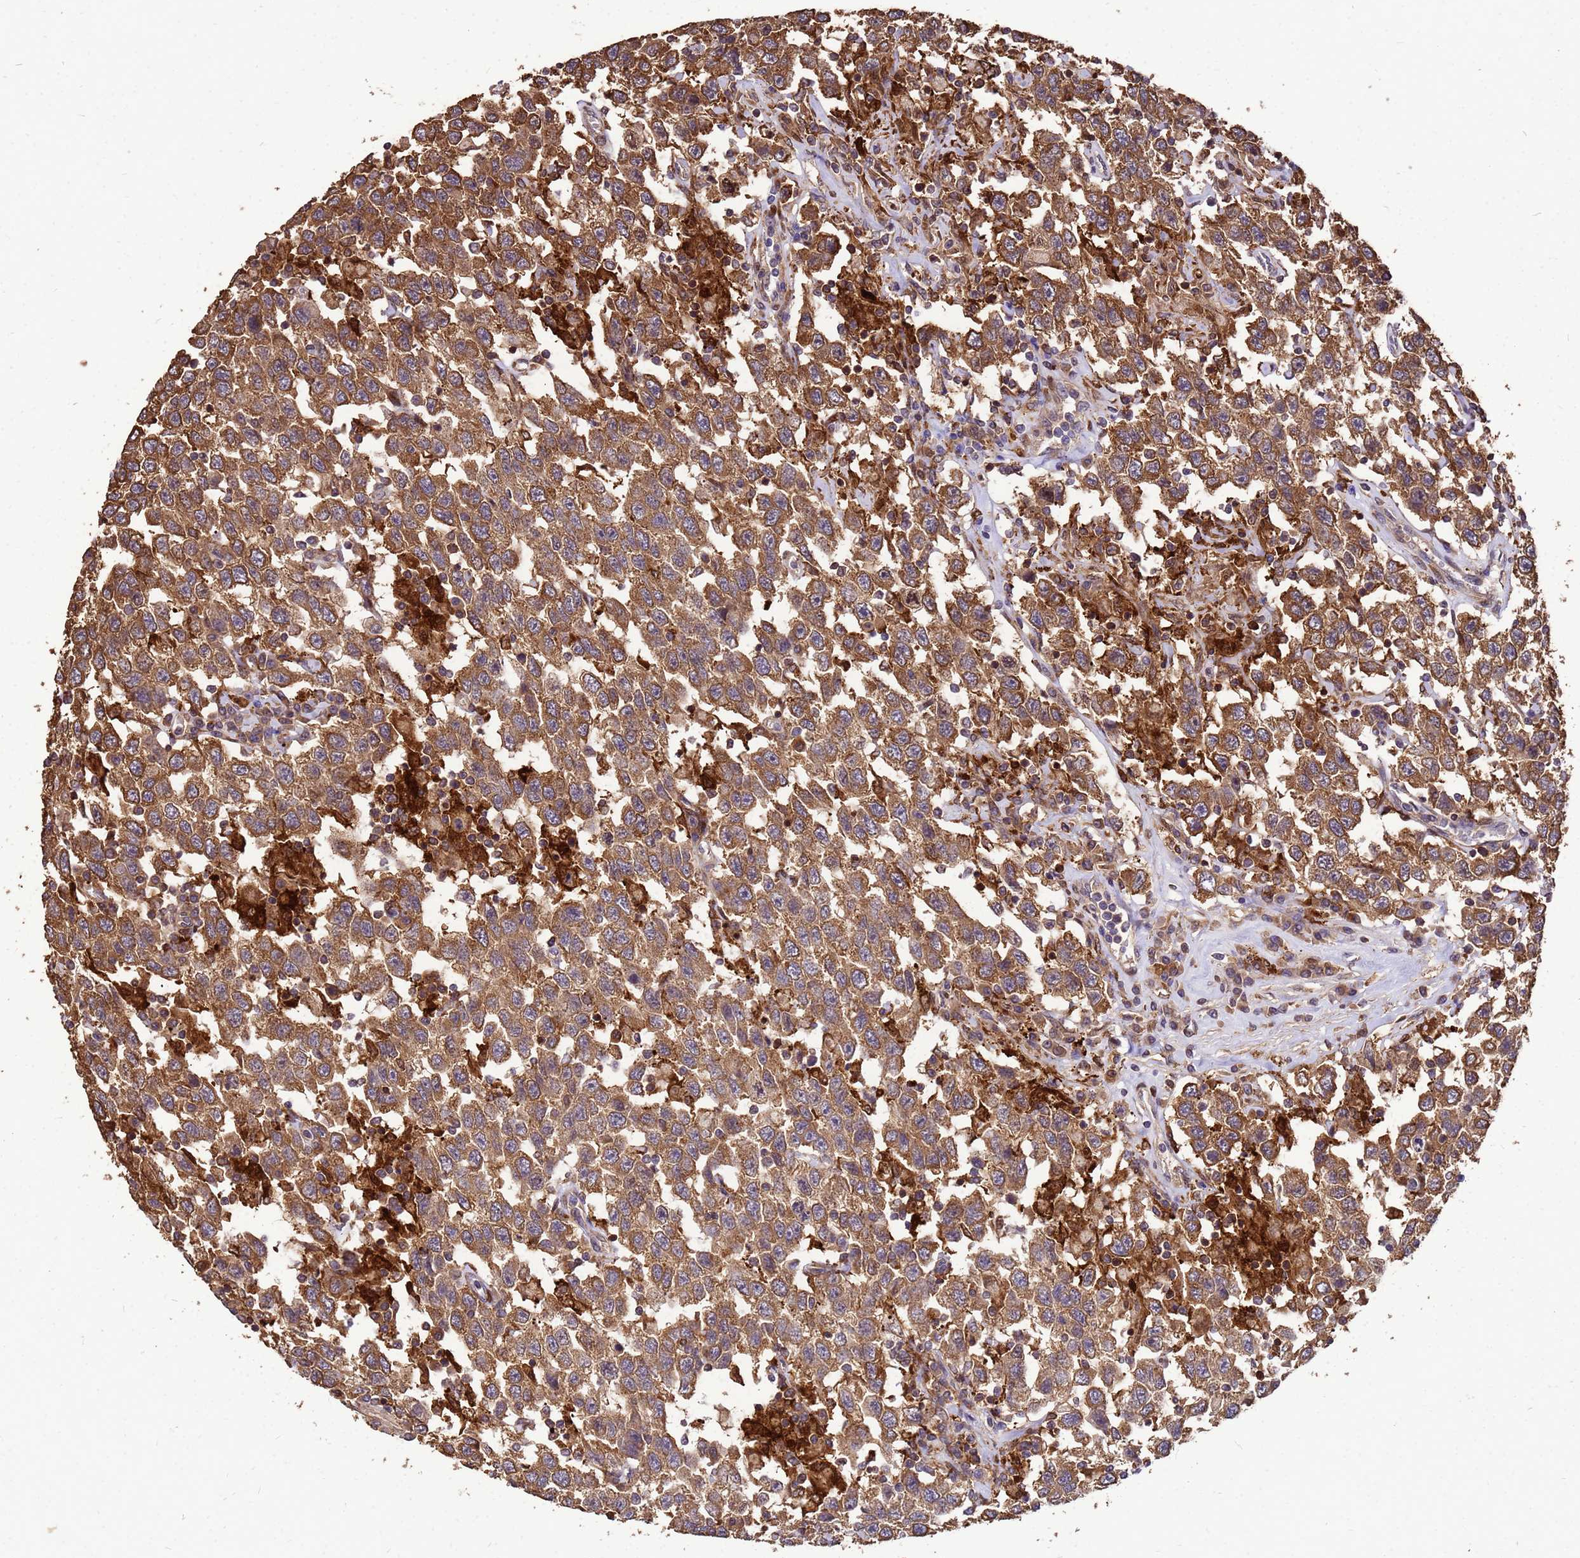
{"staining": {"intensity": "moderate", "quantity": ">75%", "location": "cytoplasmic/membranous"}, "tissue": "testis cancer", "cell_type": "Tumor cells", "image_type": "cancer", "snomed": [{"axis": "morphology", "description": "Seminoma, NOS"}, {"axis": "topography", "description": "Testis"}], "caption": "High-power microscopy captured an IHC micrograph of seminoma (testis), revealing moderate cytoplasmic/membranous positivity in about >75% of tumor cells. (DAB IHC with brightfield microscopy, high magnification).", "gene": "ZNF618", "patient": {"sex": "male", "age": 41}}